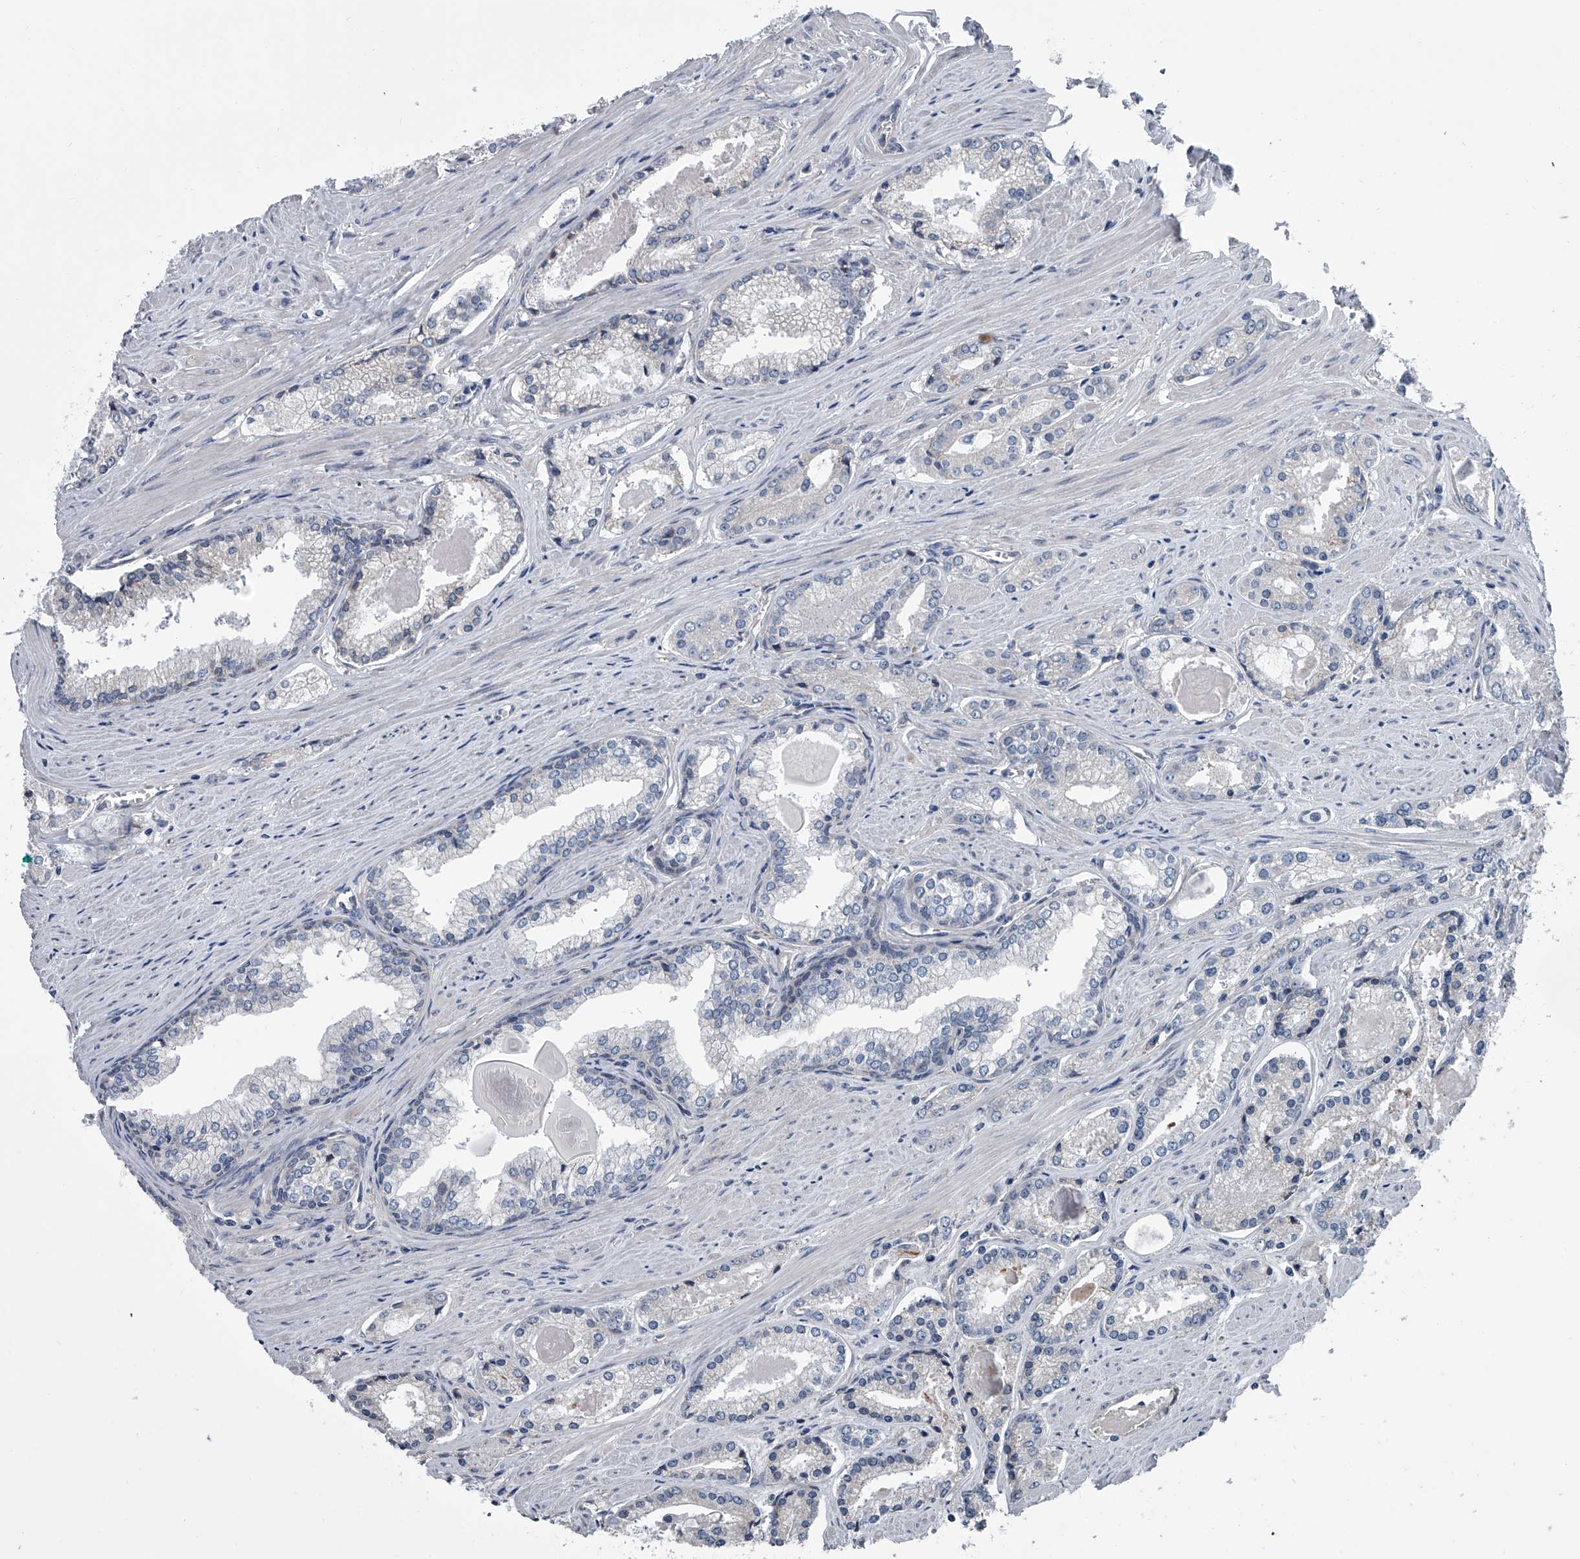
{"staining": {"intensity": "negative", "quantity": "none", "location": "none"}, "tissue": "prostate cancer", "cell_type": "Tumor cells", "image_type": "cancer", "snomed": [{"axis": "morphology", "description": "Adenocarcinoma, Low grade"}, {"axis": "topography", "description": "Prostate"}], "caption": "Prostate cancer (adenocarcinoma (low-grade)) was stained to show a protein in brown. There is no significant staining in tumor cells. (DAB (3,3'-diaminobenzidine) immunohistochemistry visualized using brightfield microscopy, high magnification).", "gene": "ABCG1", "patient": {"sex": "male", "age": 54}}